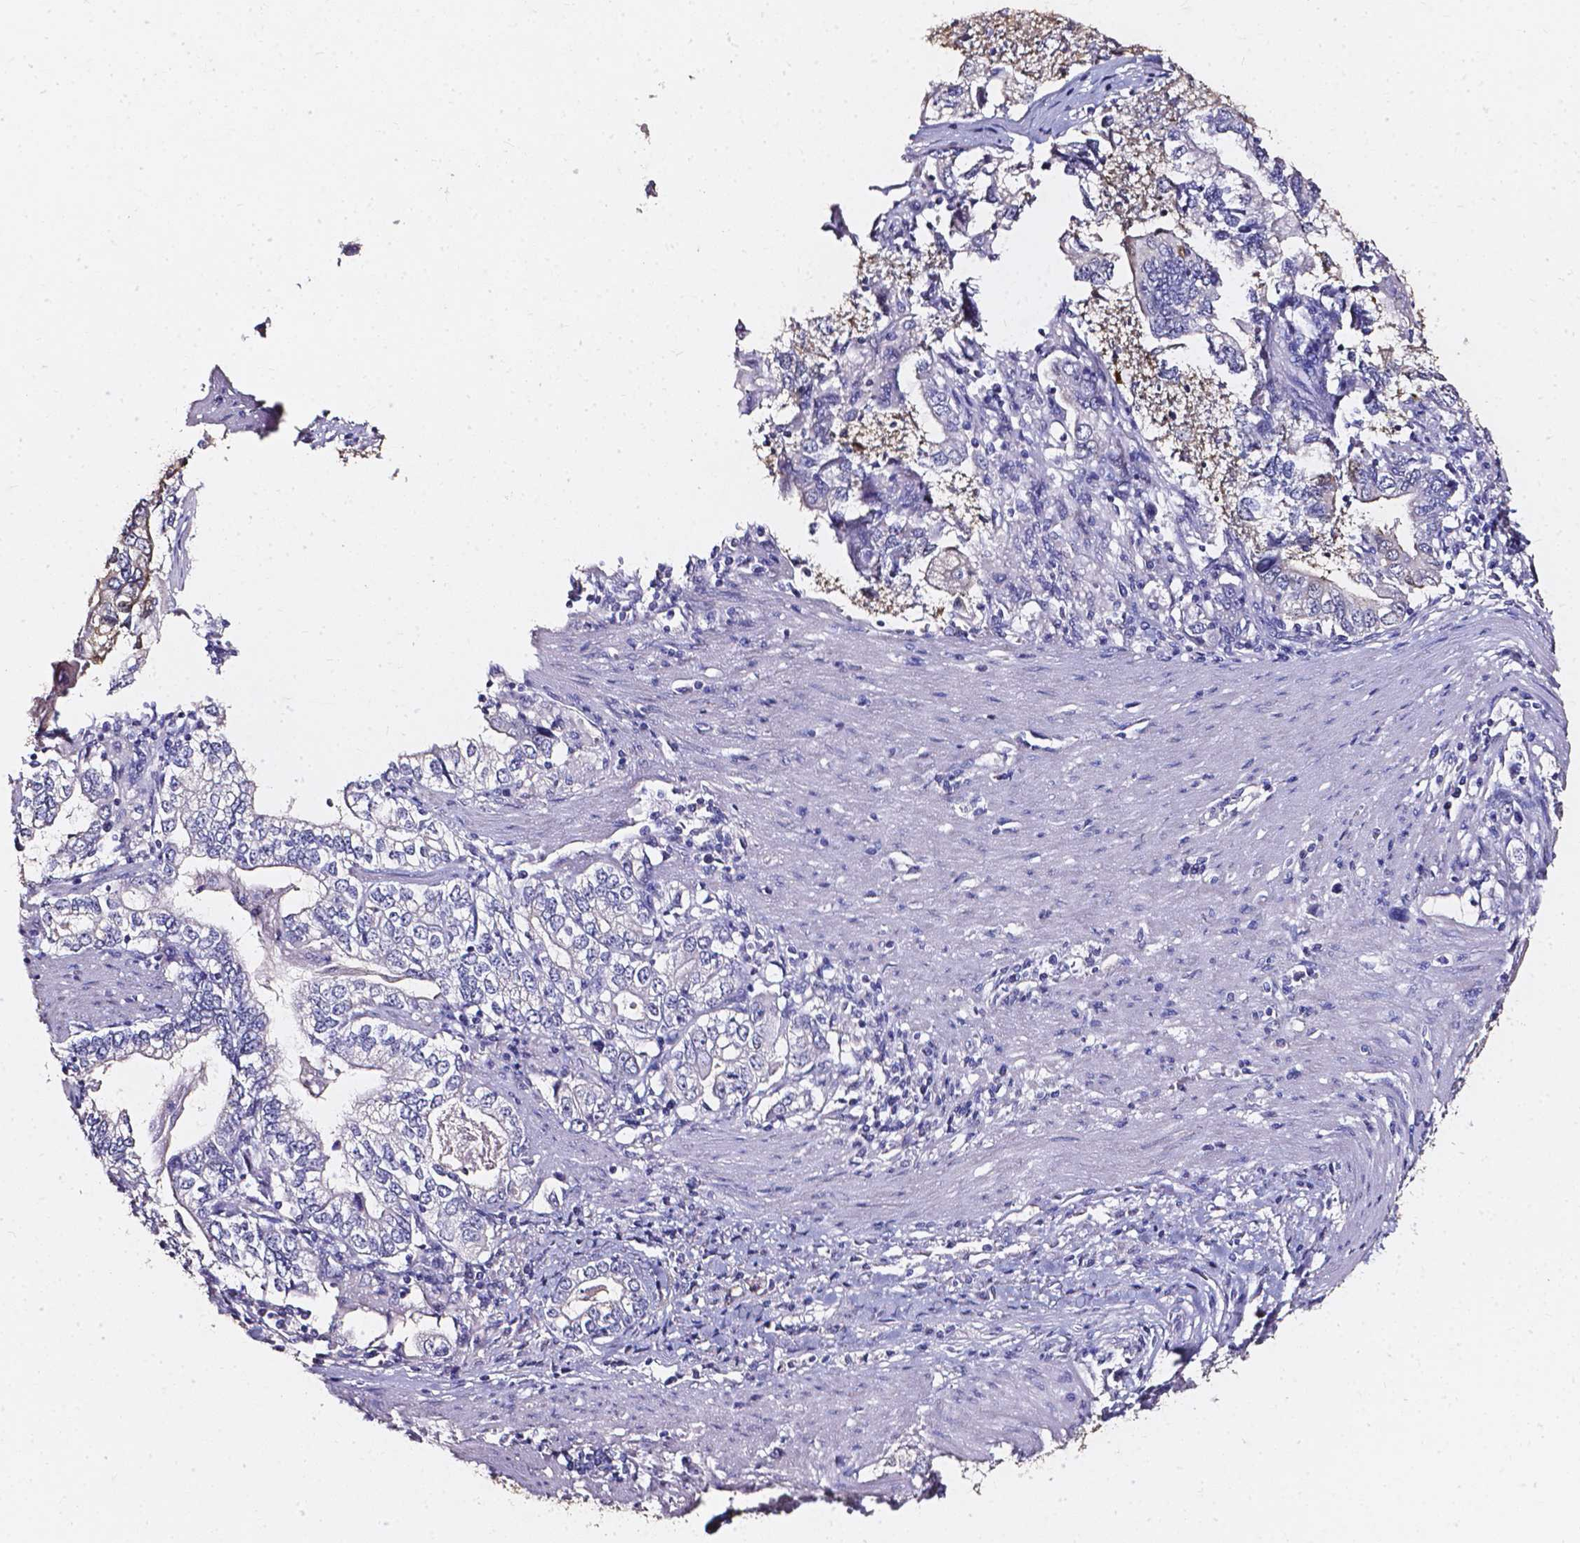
{"staining": {"intensity": "weak", "quantity": "<25%", "location": "cytoplasmic/membranous,nuclear"}, "tissue": "stomach cancer", "cell_type": "Tumor cells", "image_type": "cancer", "snomed": [{"axis": "morphology", "description": "Adenocarcinoma, NOS"}, {"axis": "topography", "description": "Stomach, lower"}], "caption": "A high-resolution micrograph shows immunohistochemistry (IHC) staining of stomach cancer (adenocarcinoma), which reveals no significant staining in tumor cells. The staining was performed using DAB (3,3'-diaminobenzidine) to visualize the protein expression in brown, while the nuclei were stained in blue with hematoxylin (Magnification: 20x).", "gene": "AKR1B10", "patient": {"sex": "female", "age": 72}}